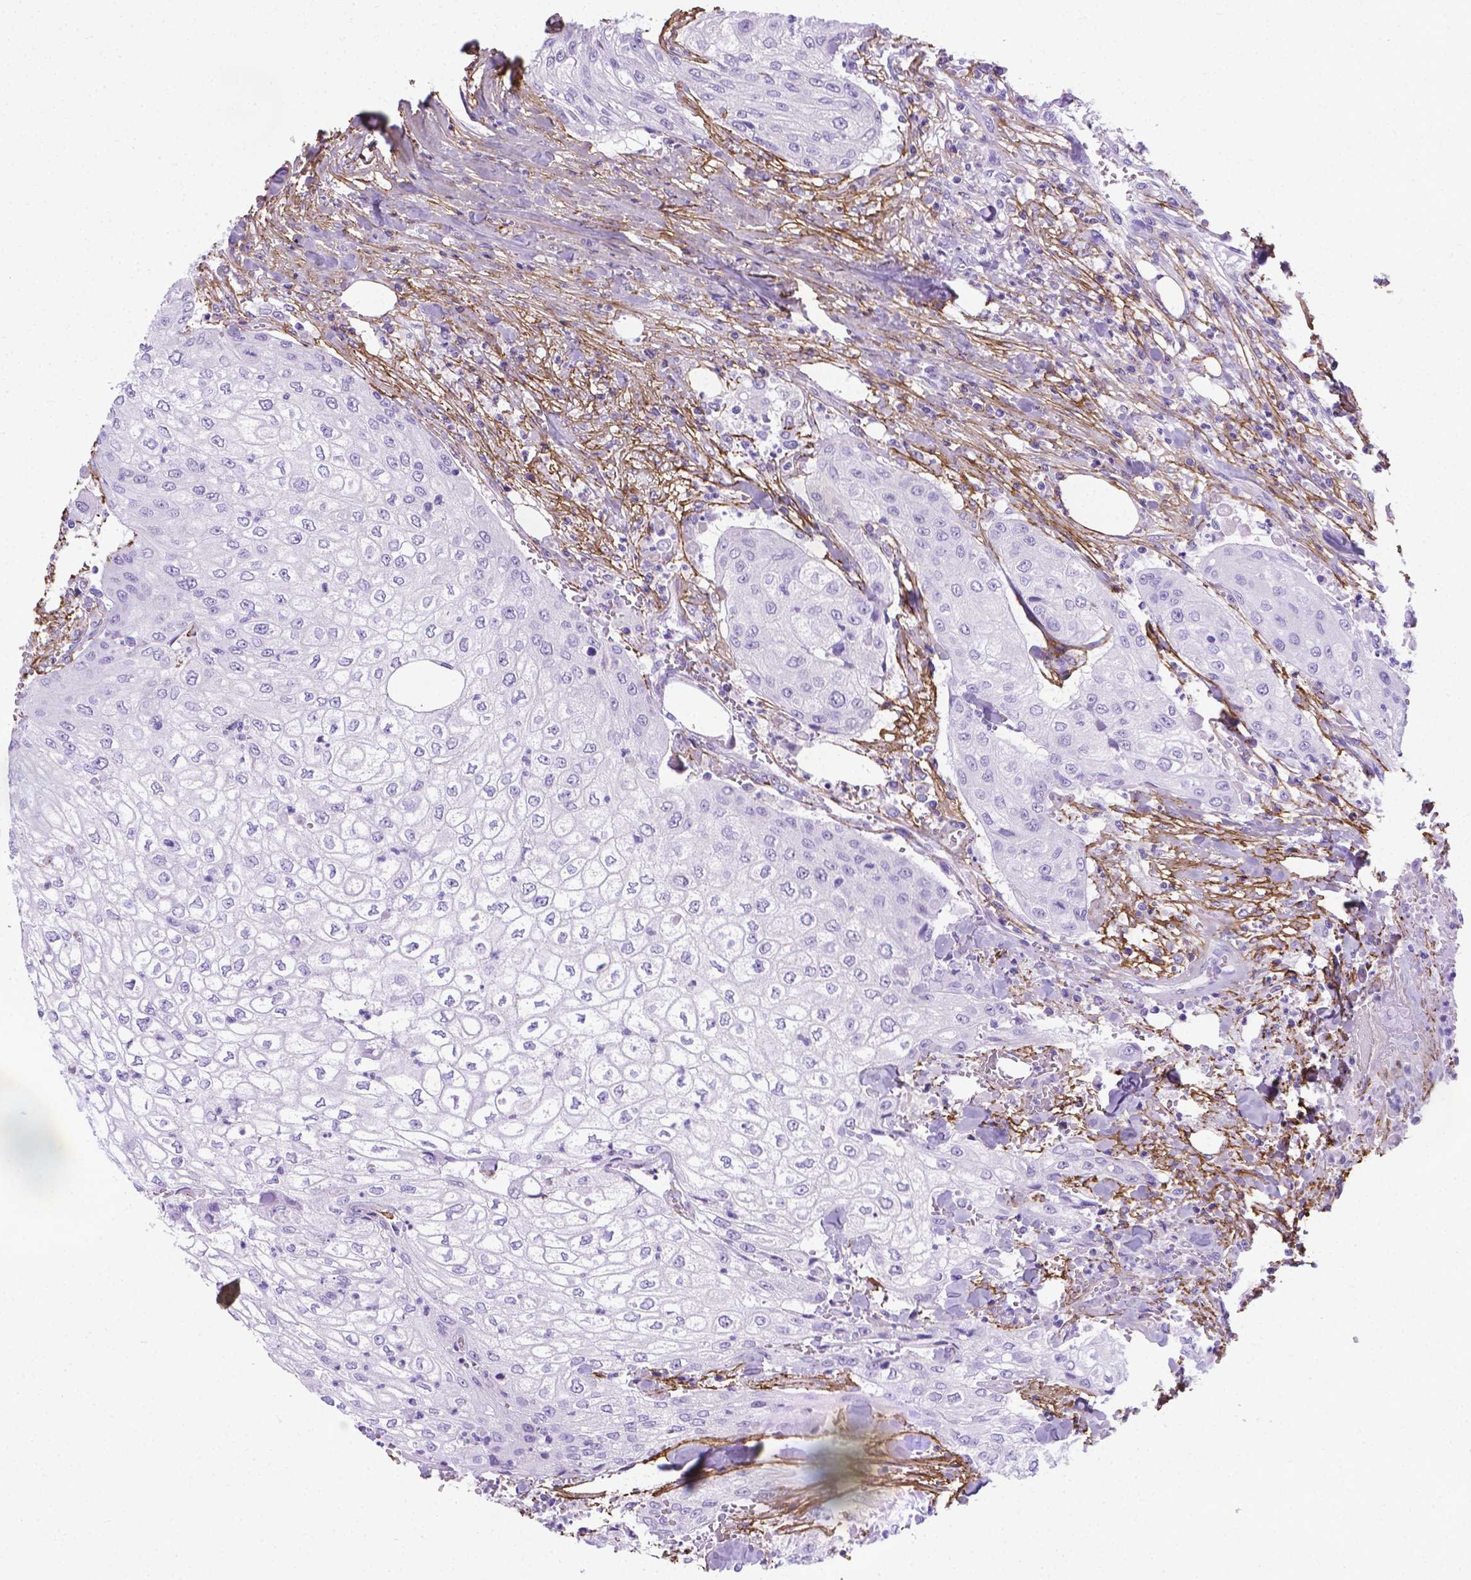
{"staining": {"intensity": "negative", "quantity": "none", "location": "none"}, "tissue": "urothelial cancer", "cell_type": "Tumor cells", "image_type": "cancer", "snomed": [{"axis": "morphology", "description": "Urothelial carcinoma, High grade"}, {"axis": "topography", "description": "Urinary bladder"}], "caption": "The IHC histopathology image has no significant expression in tumor cells of high-grade urothelial carcinoma tissue.", "gene": "MFAP2", "patient": {"sex": "male", "age": 62}}